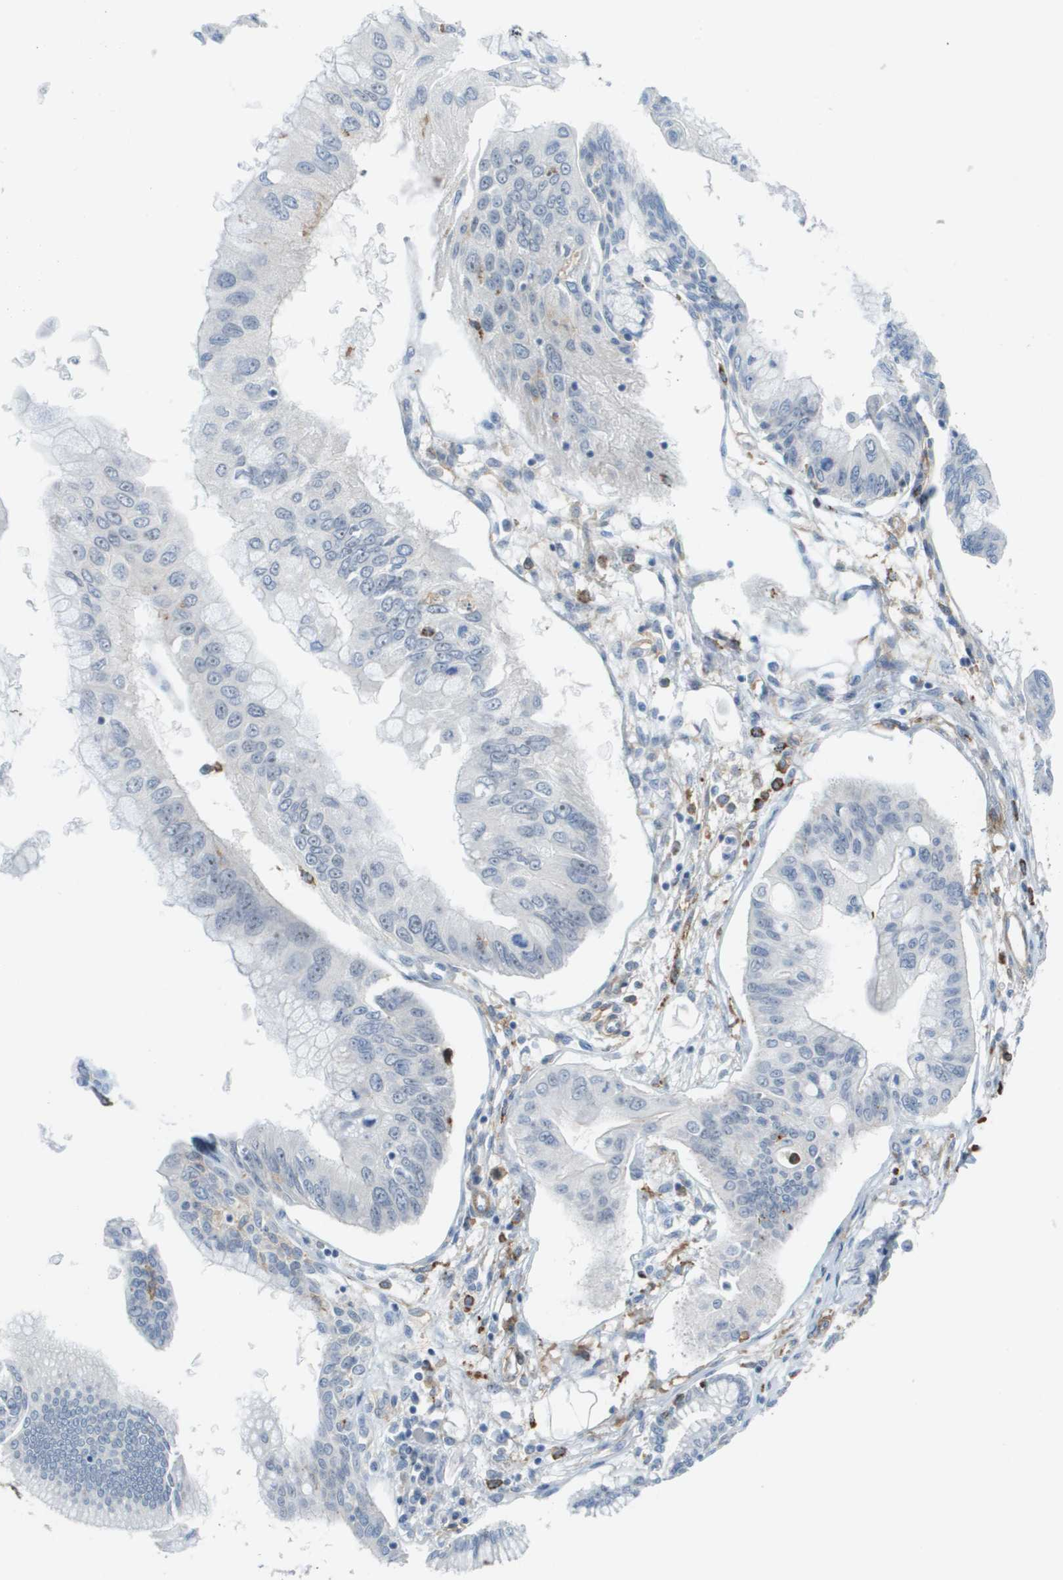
{"staining": {"intensity": "negative", "quantity": "none", "location": "none"}, "tissue": "pancreatic cancer", "cell_type": "Tumor cells", "image_type": "cancer", "snomed": [{"axis": "morphology", "description": "Adenocarcinoma, NOS"}, {"axis": "topography", "description": "Pancreas"}], "caption": "The IHC histopathology image has no significant positivity in tumor cells of pancreatic cancer (adenocarcinoma) tissue. (DAB (3,3'-diaminobenzidine) immunohistochemistry (IHC), high magnification).", "gene": "ZBTB43", "patient": {"sex": "female", "age": 77}}